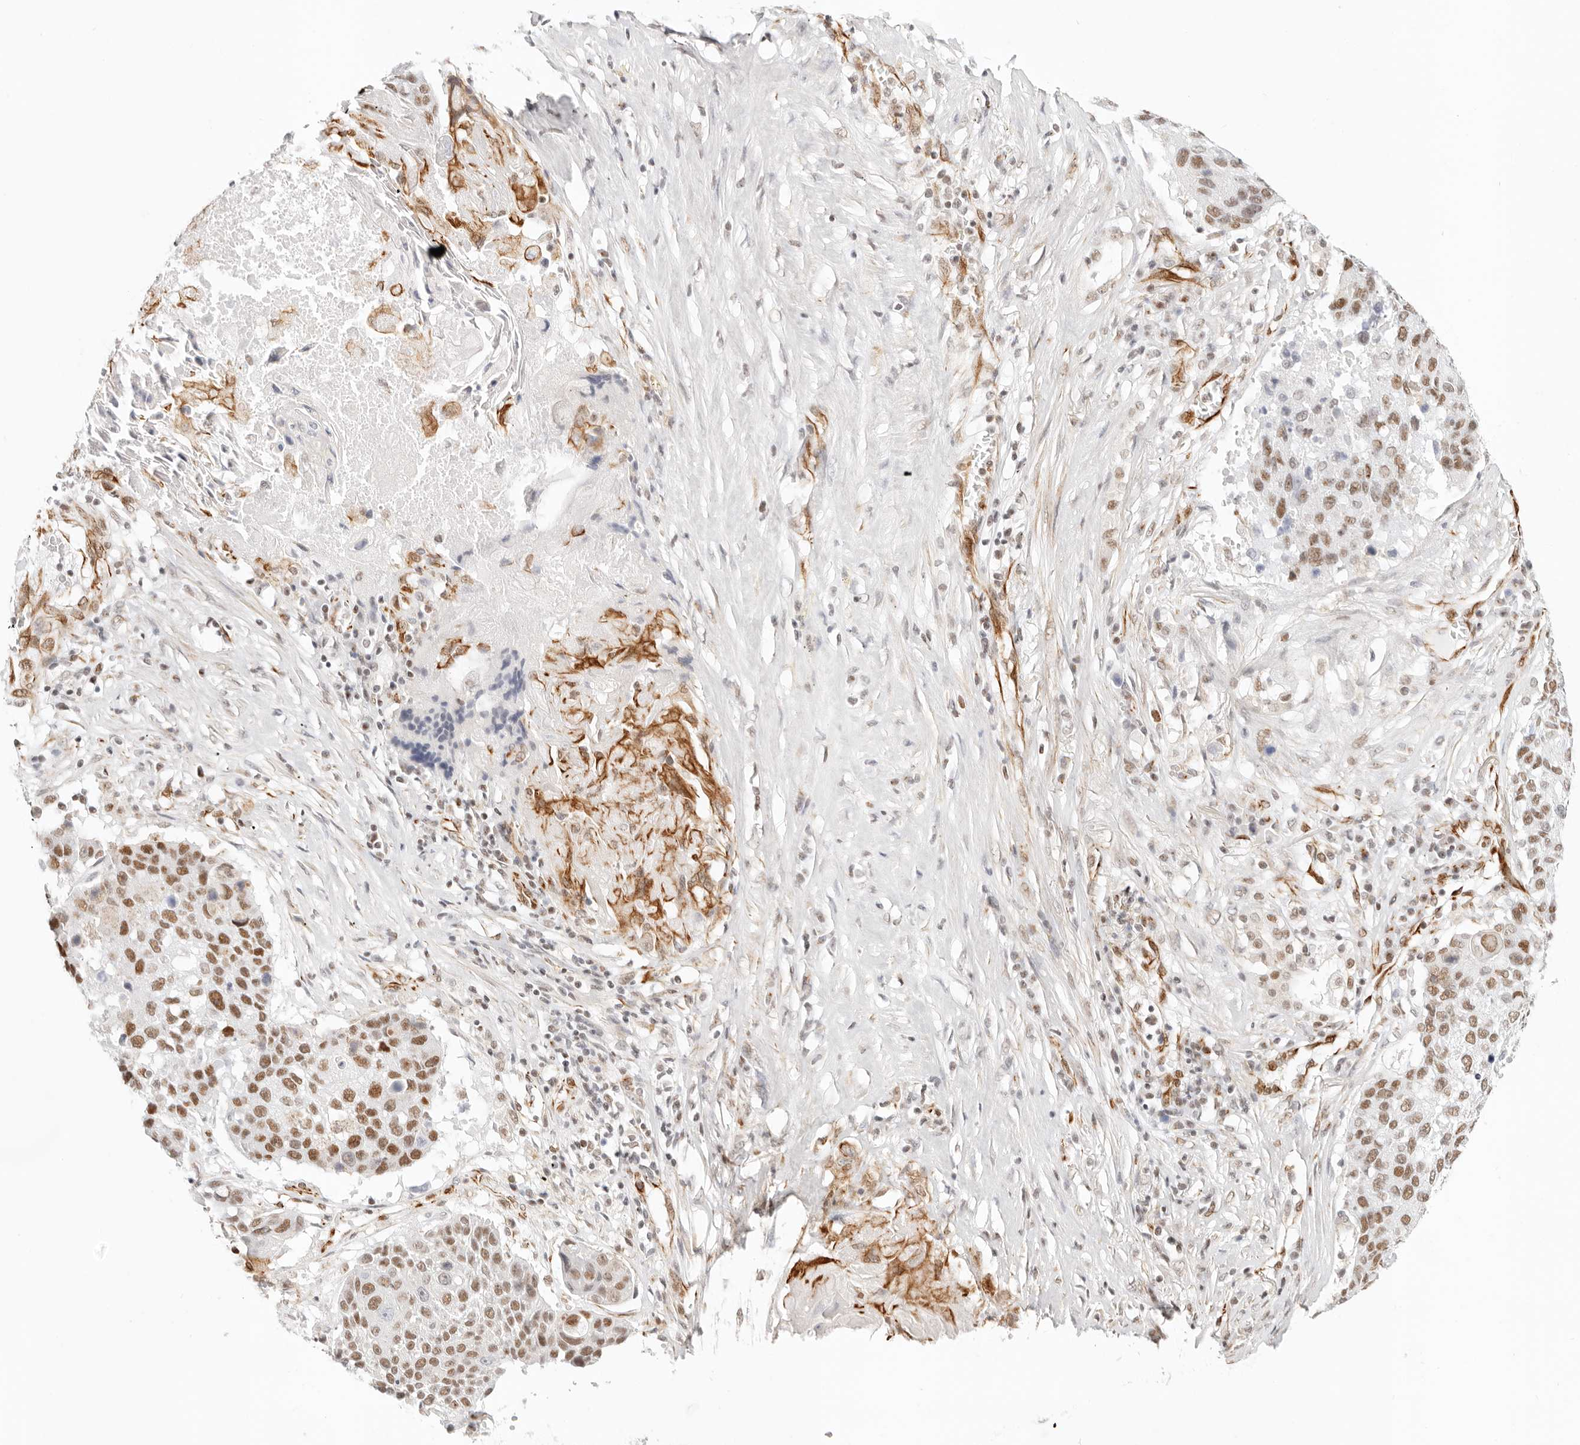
{"staining": {"intensity": "moderate", "quantity": ">75%", "location": "nuclear"}, "tissue": "lung cancer", "cell_type": "Tumor cells", "image_type": "cancer", "snomed": [{"axis": "morphology", "description": "Squamous cell carcinoma, NOS"}, {"axis": "topography", "description": "Lung"}], "caption": "Lung cancer stained for a protein (brown) exhibits moderate nuclear positive positivity in approximately >75% of tumor cells.", "gene": "ZC3H11A", "patient": {"sex": "male", "age": 61}}